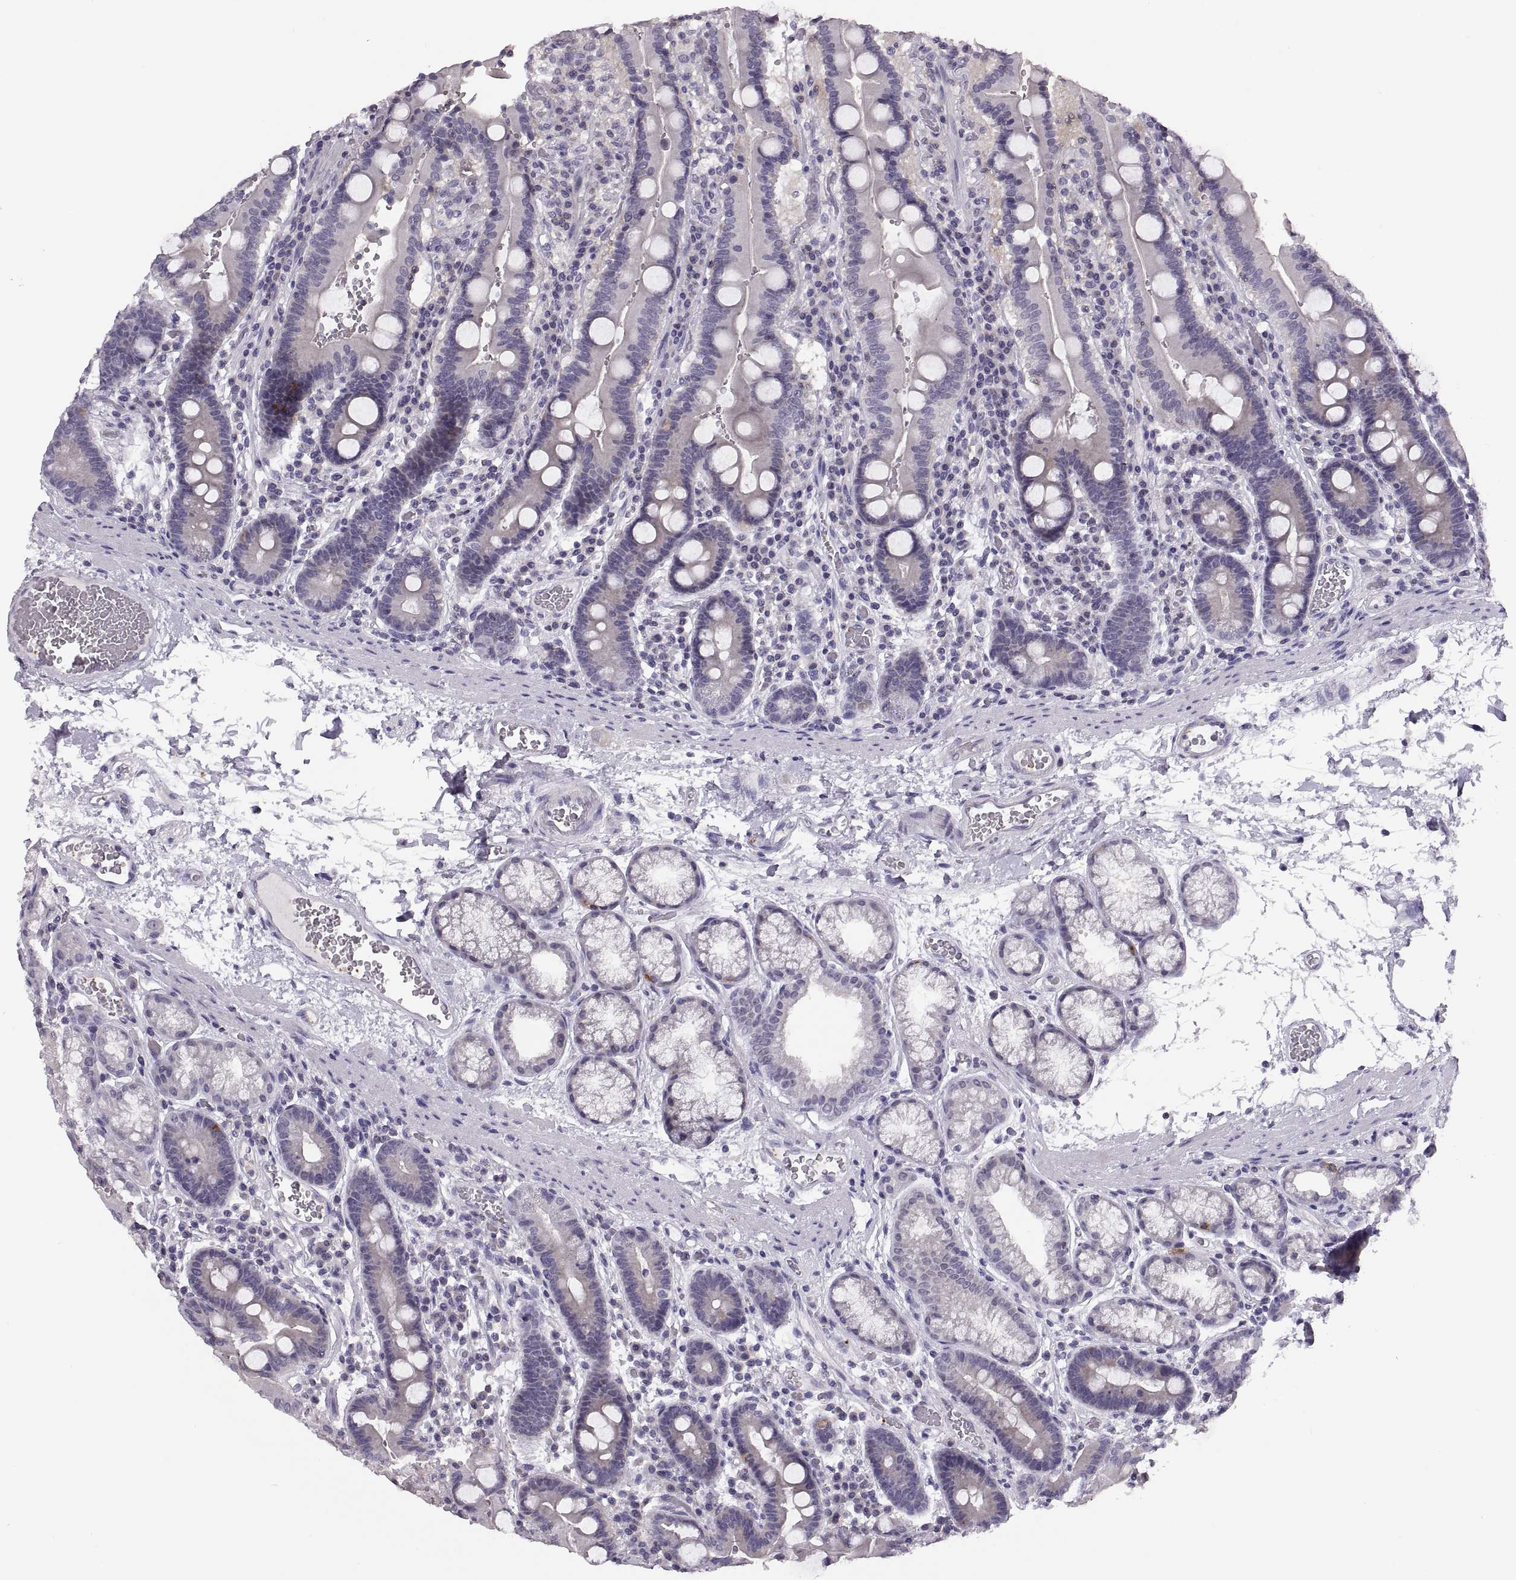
{"staining": {"intensity": "negative", "quantity": "none", "location": "none"}, "tissue": "duodenum", "cell_type": "Glandular cells", "image_type": "normal", "snomed": [{"axis": "morphology", "description": "Normal tissue, NOS"}, {"axis": "topography", "description": "Duodenum"}], "caption": "A high-resolution micrograph shows IHC staining of unremarkable duodenum, which exhibits no significant staining in glandular cells. (Brightfield microscopy of DAB IHC at high magnification).", "gene": "TTC21A", "patient": {"sex": "female", "age": 62}}